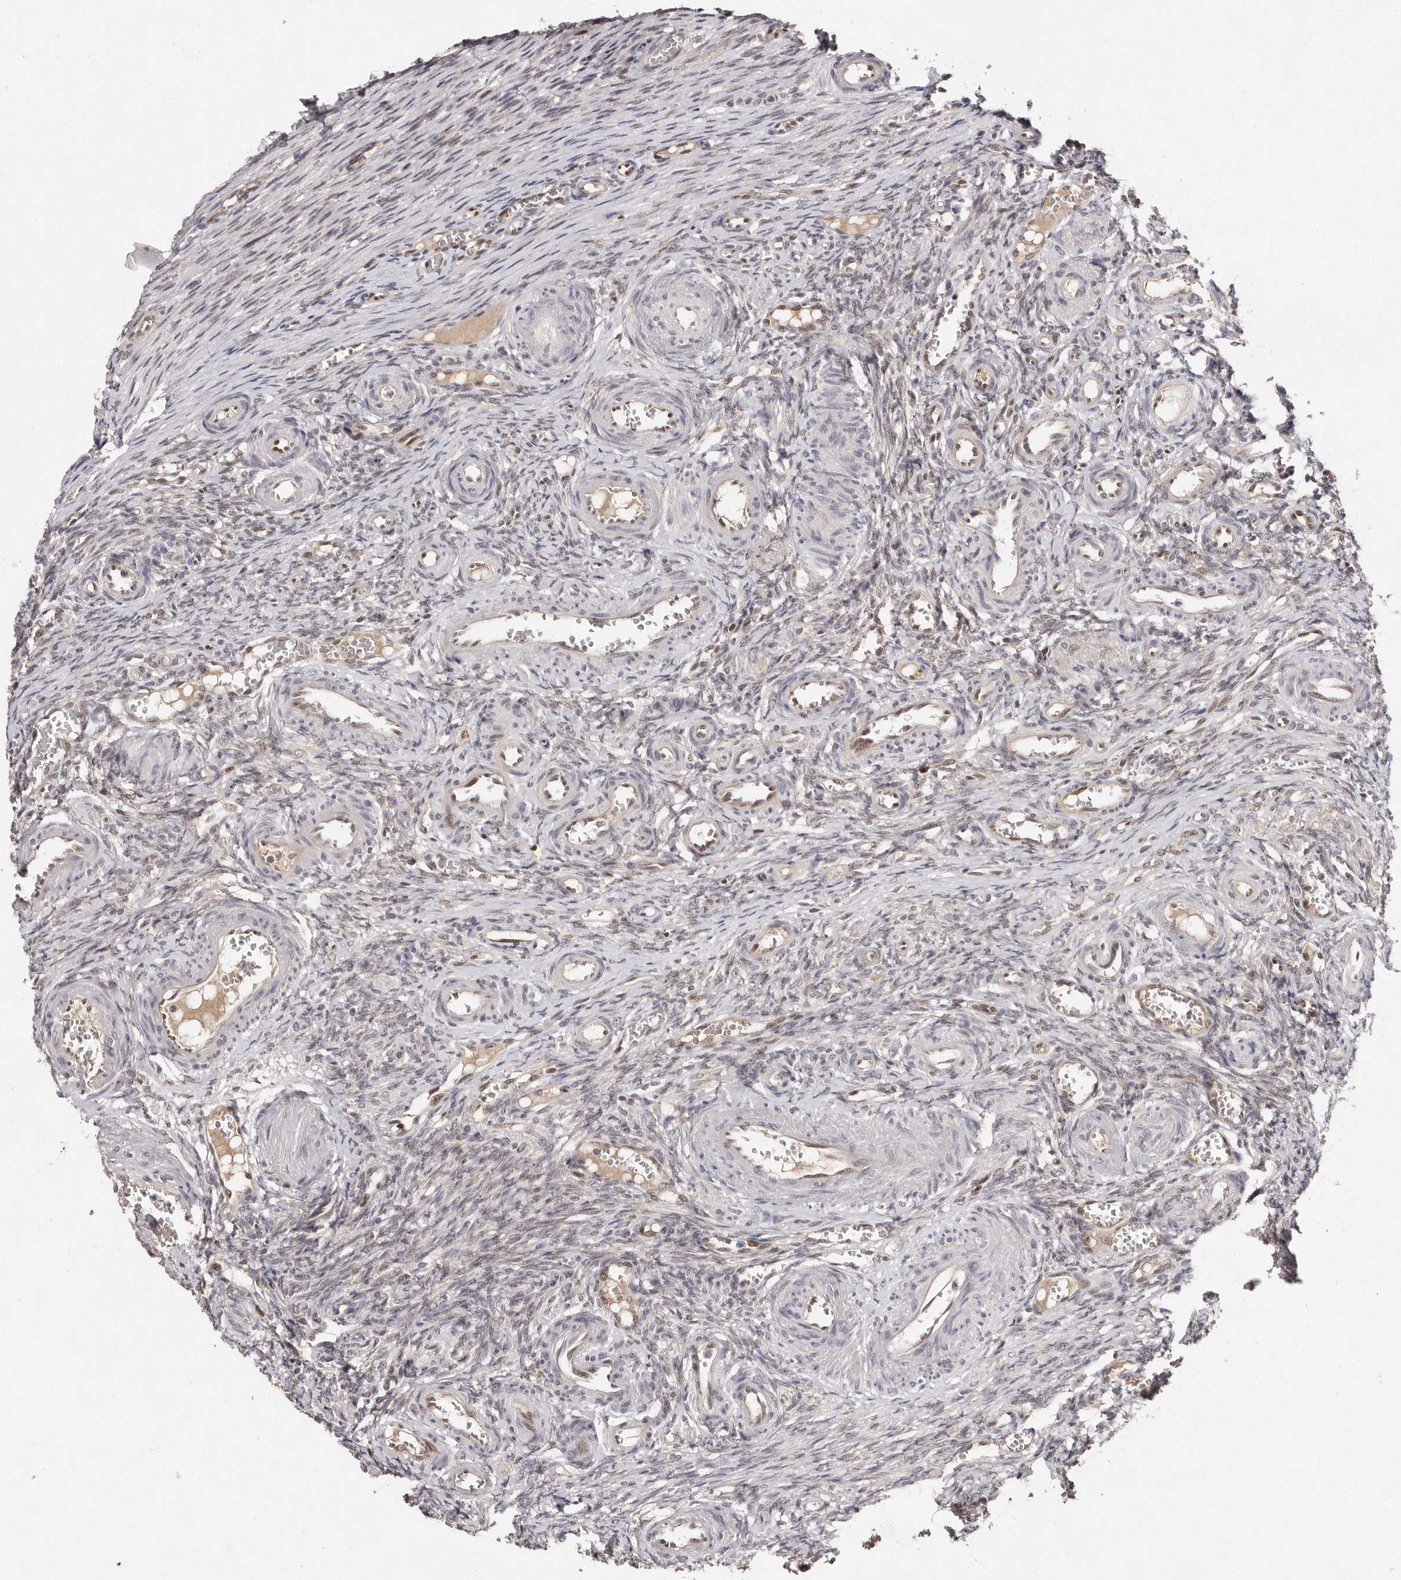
{"staining": {"intensity": "negative", "quantity": "none", "location": "none"}, "tissue": "ovary", "cell_type": "Ovarian stroma cells", "image_type": "normal", "snomed": [{"axis": "morphology", "description": "Adenocarcinoma, NOS"}, {"axis": "topography", "description": "Endometrium"}], "caption": "IHC micrograph of unremarkable ovary: human ovary stained with DAB shows no significant protein expression in ovarian stroma cells.", "gene": "KLF7", "patient": {"sex": "female", "age": 32}}